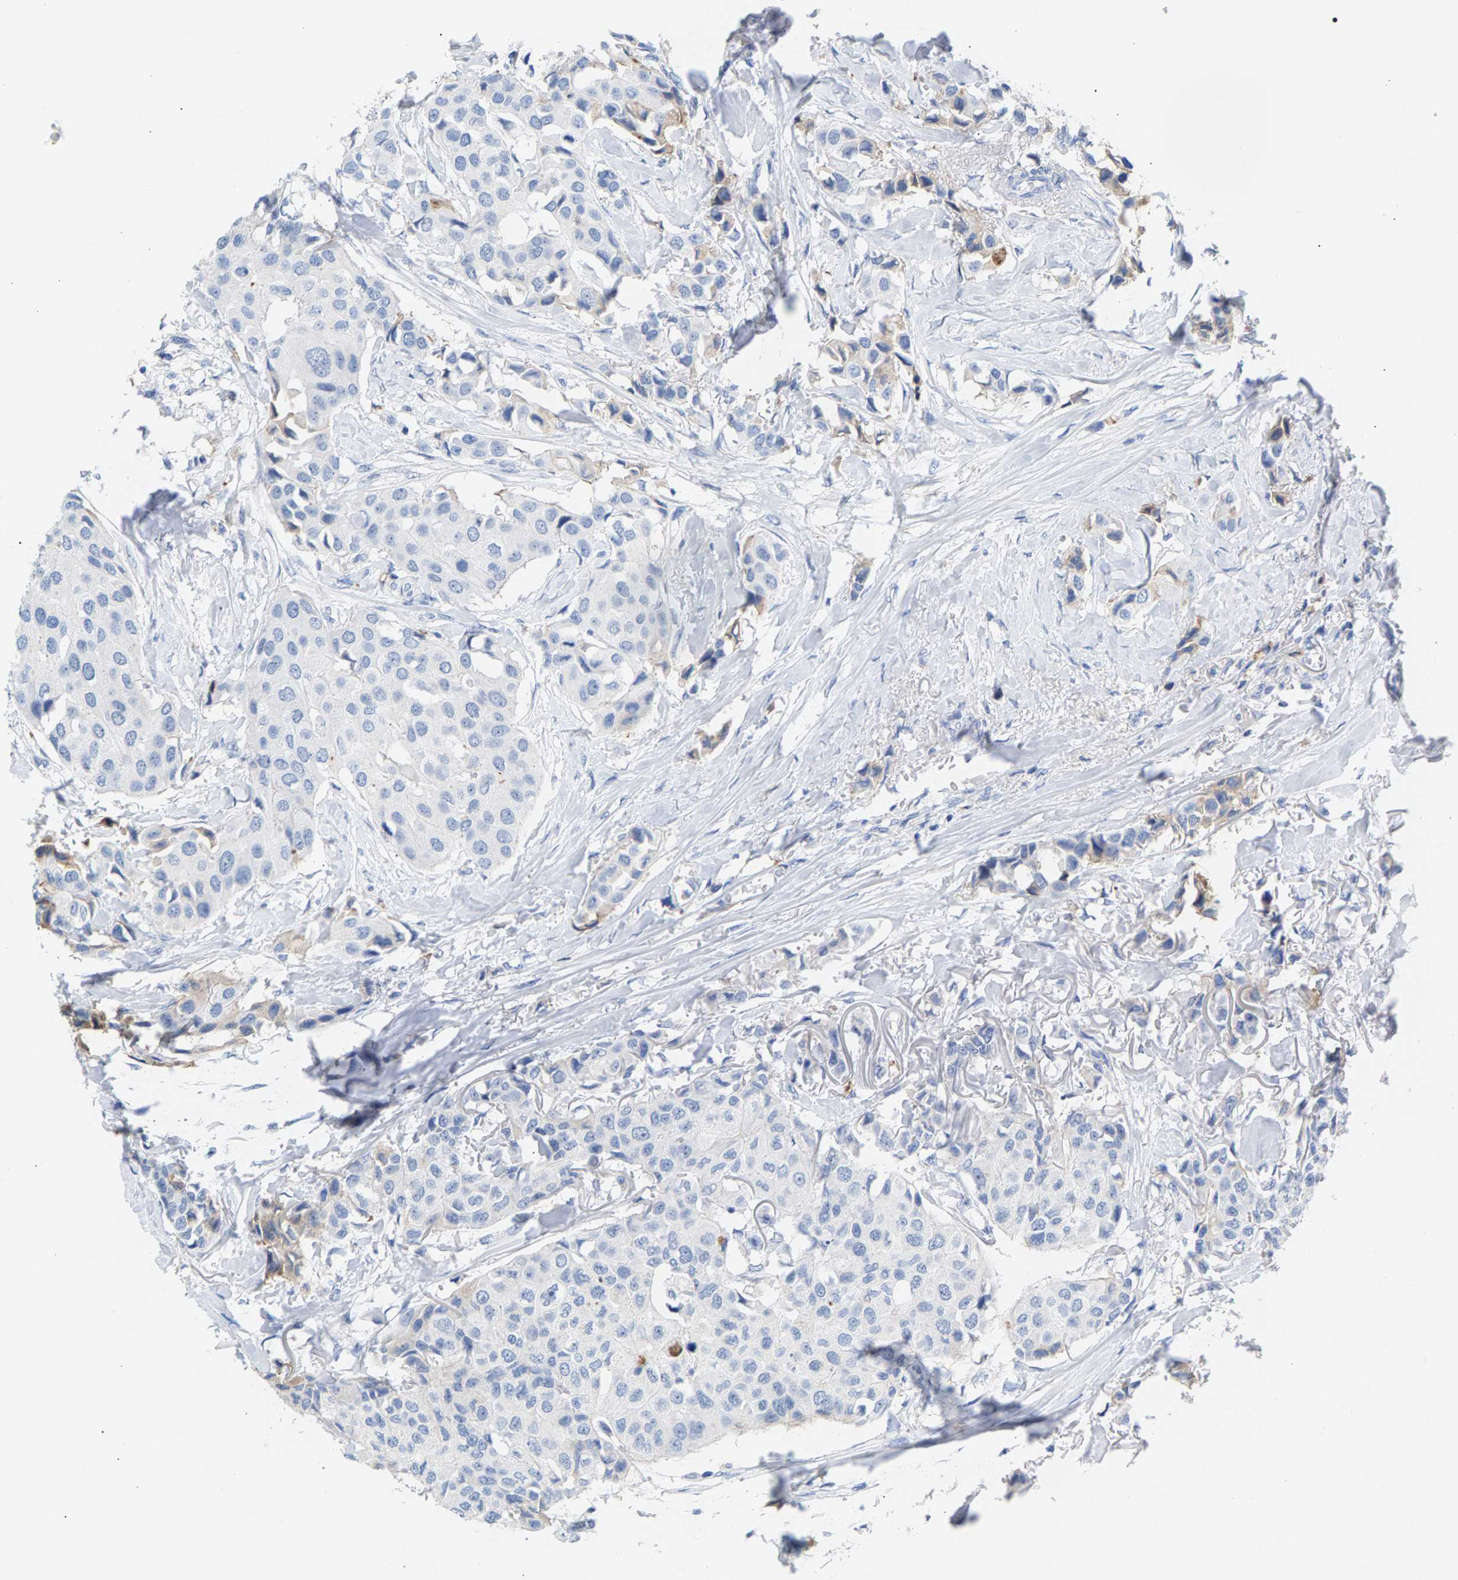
{"staining": {"intensity": "negative", "quantity": "none", "location": "none"}, "tissue": "breast cancer", "cell_type": "Tumor cells", "image_type": "cancer", "snomed": [{"axis": "morphology", "description": "Duct carcinoma"}, {"axis": "topography", "description": "Breast"}], "caption": "IHC image of human breast invasive ductal carcinoma stained for a protein (brown), which exhibits no positivity in tumor cells.", "gene": "APOH", "patient": {"sex": "female", "age": 80}}